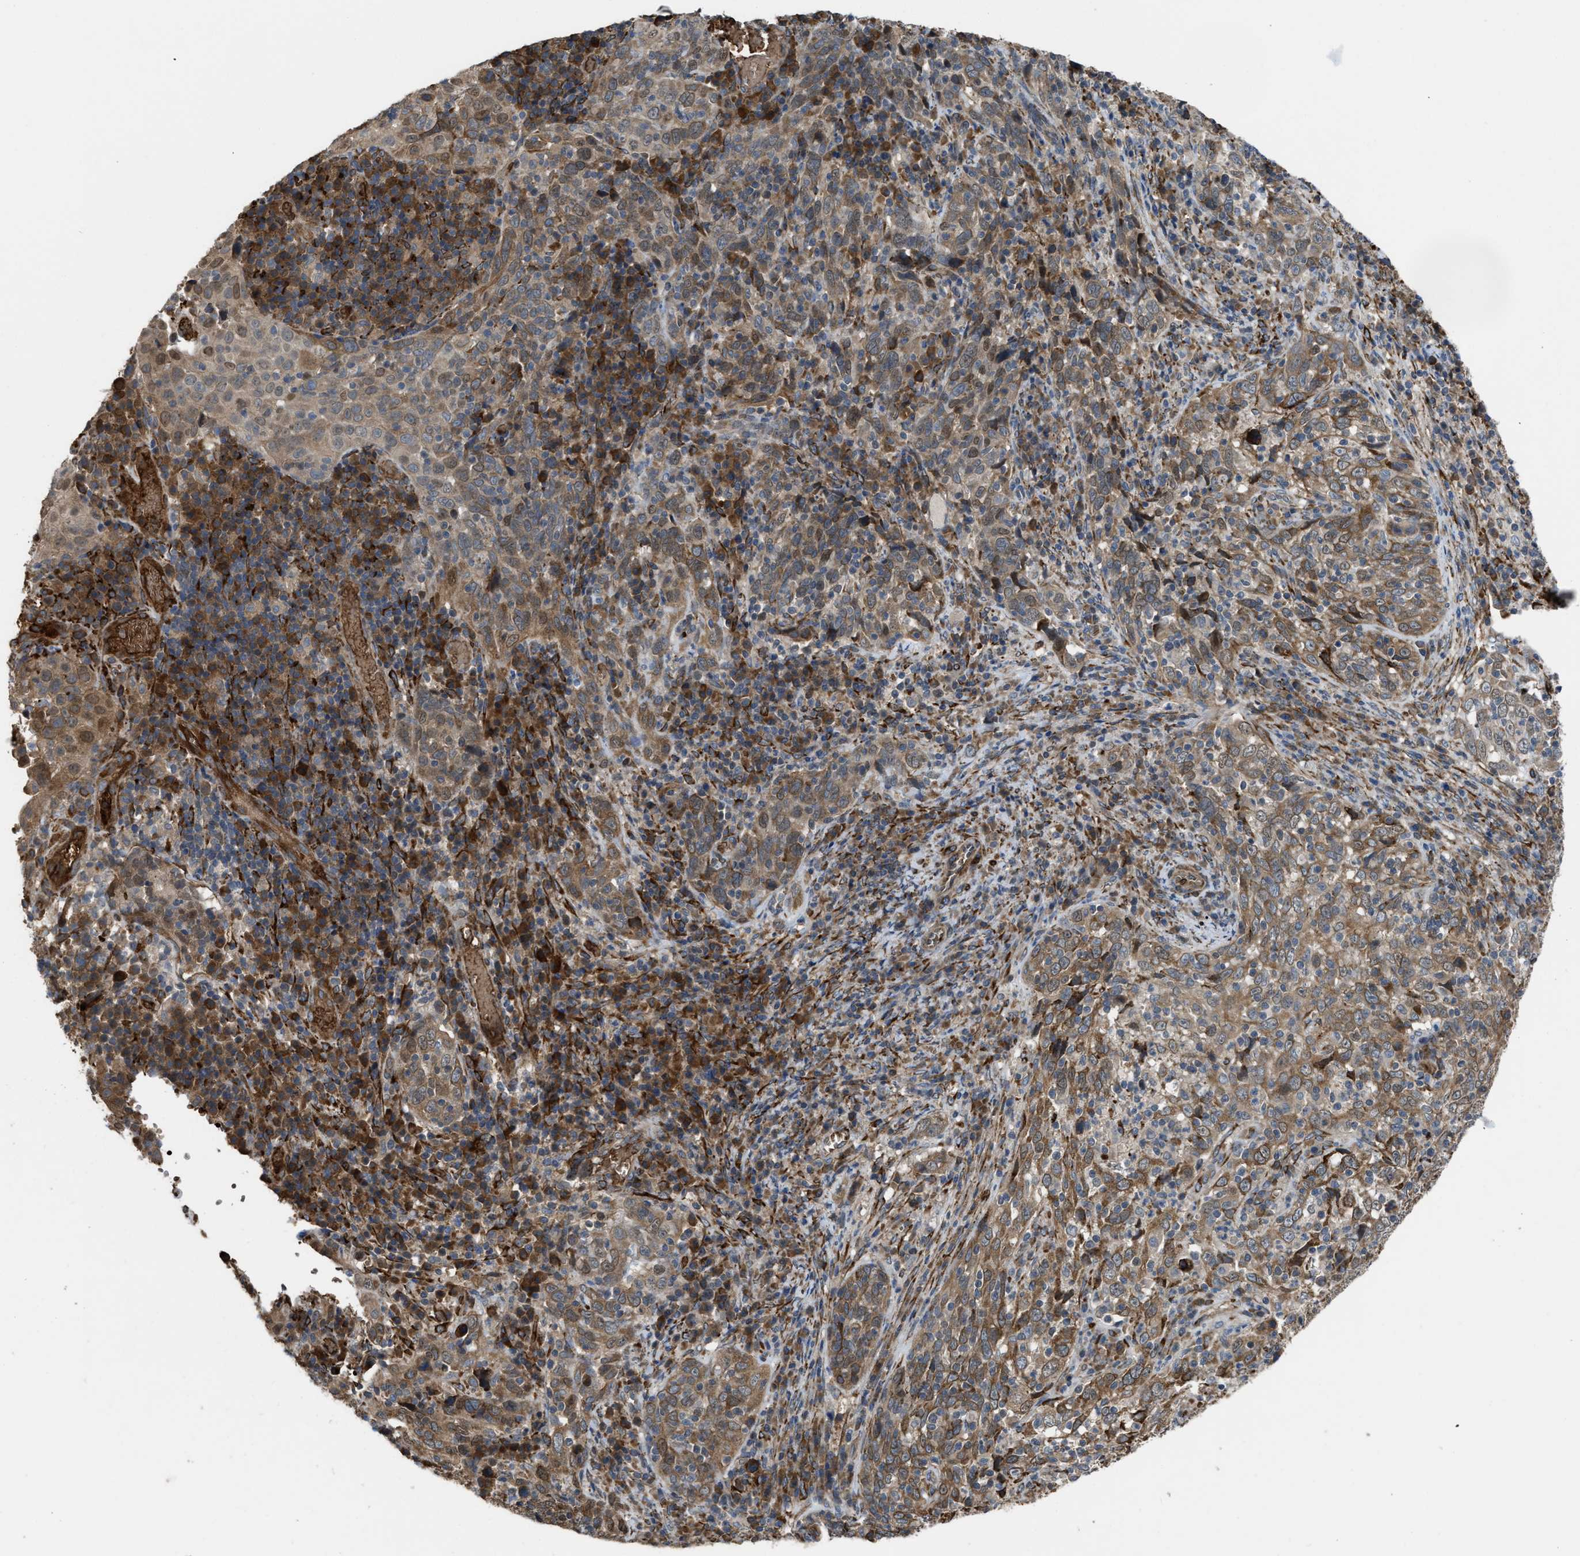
{"staining": {"intensity": "moderate", "quantity": ">75%", "location": "cytoplasmic/membranous"}, "tissue": "cervical cancer", "cell_type": "Tumor cells", "image_type": "cancer", "snomed": [{"axis": "morphology", "description": "Squamous cell carcinoma, NOS"}, {"axis": "topography", "description": "Cervix"}], "caption": "Cervical cancer stained with a protein marker reveals moderate staining in tumor cells.", "gene": "SELENOM", "patient": {"sex": "female", "age": 46}}